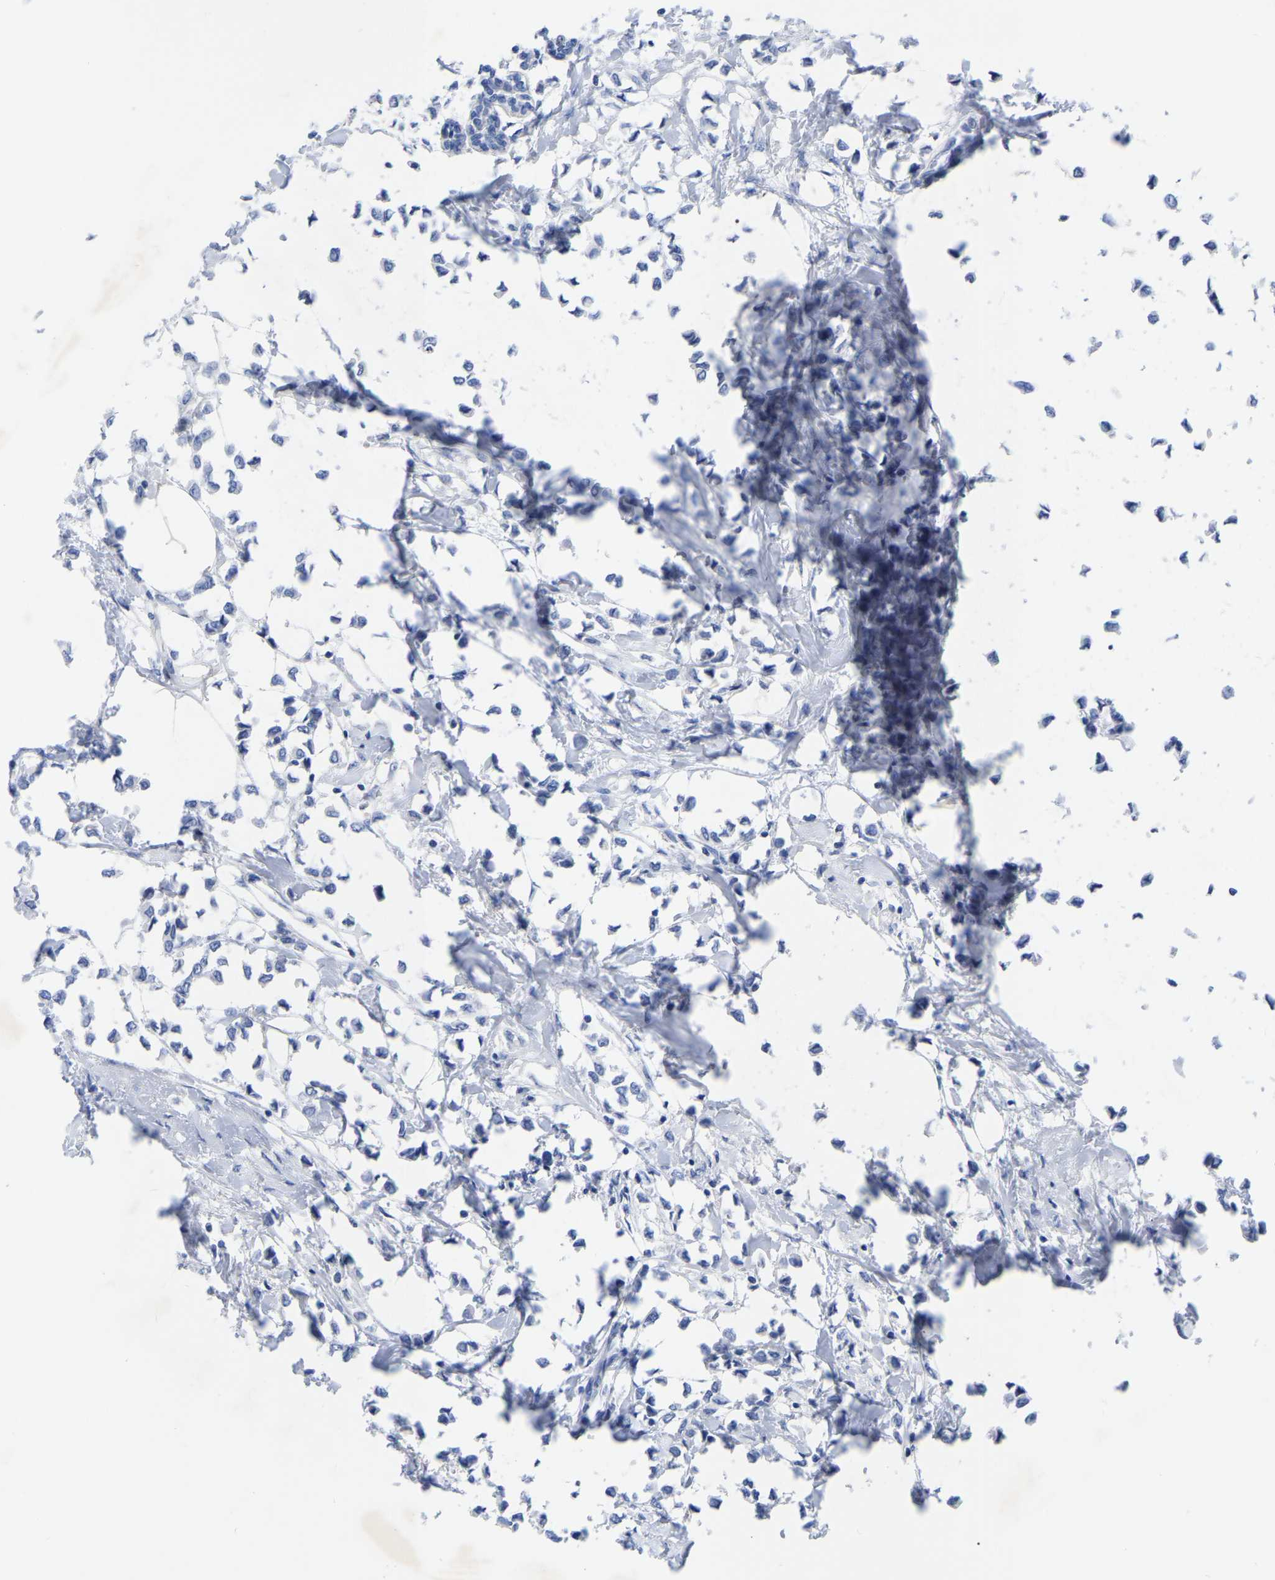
{"staining": {"intensity": "negative", "quantity": "none", "location": "none"}, "tissue": "breast cancer", "cell_type": "Tumor cells", "image_type": "cancer", "snomed": [{"axis": "morphology", "description": "Lobular carcinoma"}, {"axis": "topography", "description": "Breast"}], "caption": "This is an IHC image of breast lobular carcinoma. There is no expression in tumor cells.", "gene": "ZNF629", "patient": {"sex": "female", "age": 51}}